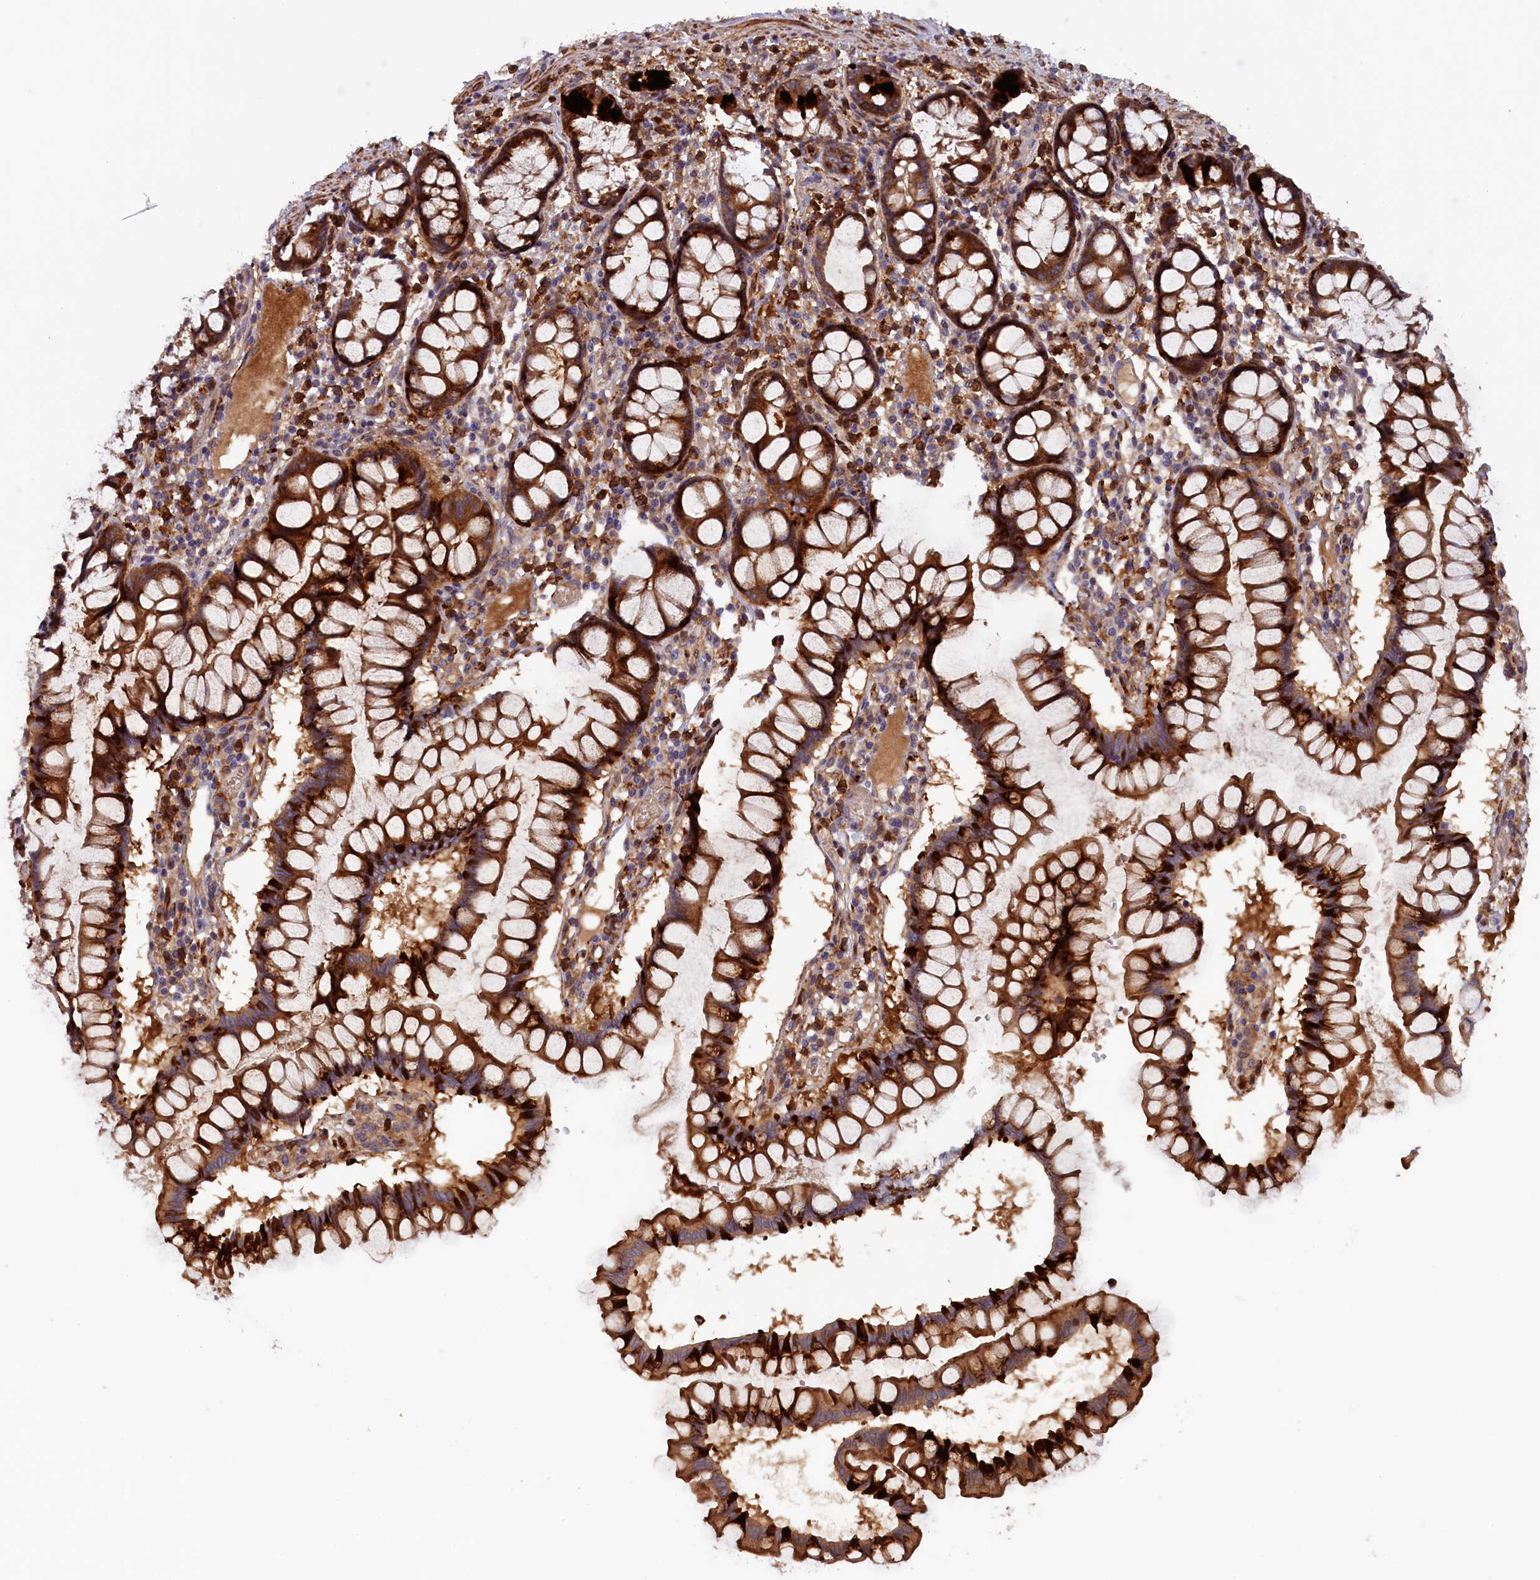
{"staining": {"intensity": "strong", "quantity": ">75%", "location": "cytoplasmic/membranous"}, "tissue": "colon", "cell_type": "Endothelial cells", "image_type": "normal", "snomed": [{"axis": "morphology", "description": "Normal tissue, NOS"}, {"axis": "morphology", "description": "Adenocarcinoma, NOS"}, {"axis": "topography", "description": "Colon"}], "caption": "High-power microscopy captured an immunohistochemistry photomicrograph of normal colon, revealing strong cytoplasmic/membranous positivity in about >75% of endothelial cells. (DAB (3,3'-diaminobenzidine) IHC, brown staining for protein, blue staining for nuclei).", "gene": "FERMT1", "patient": {"sex": "female", "age": 55}}